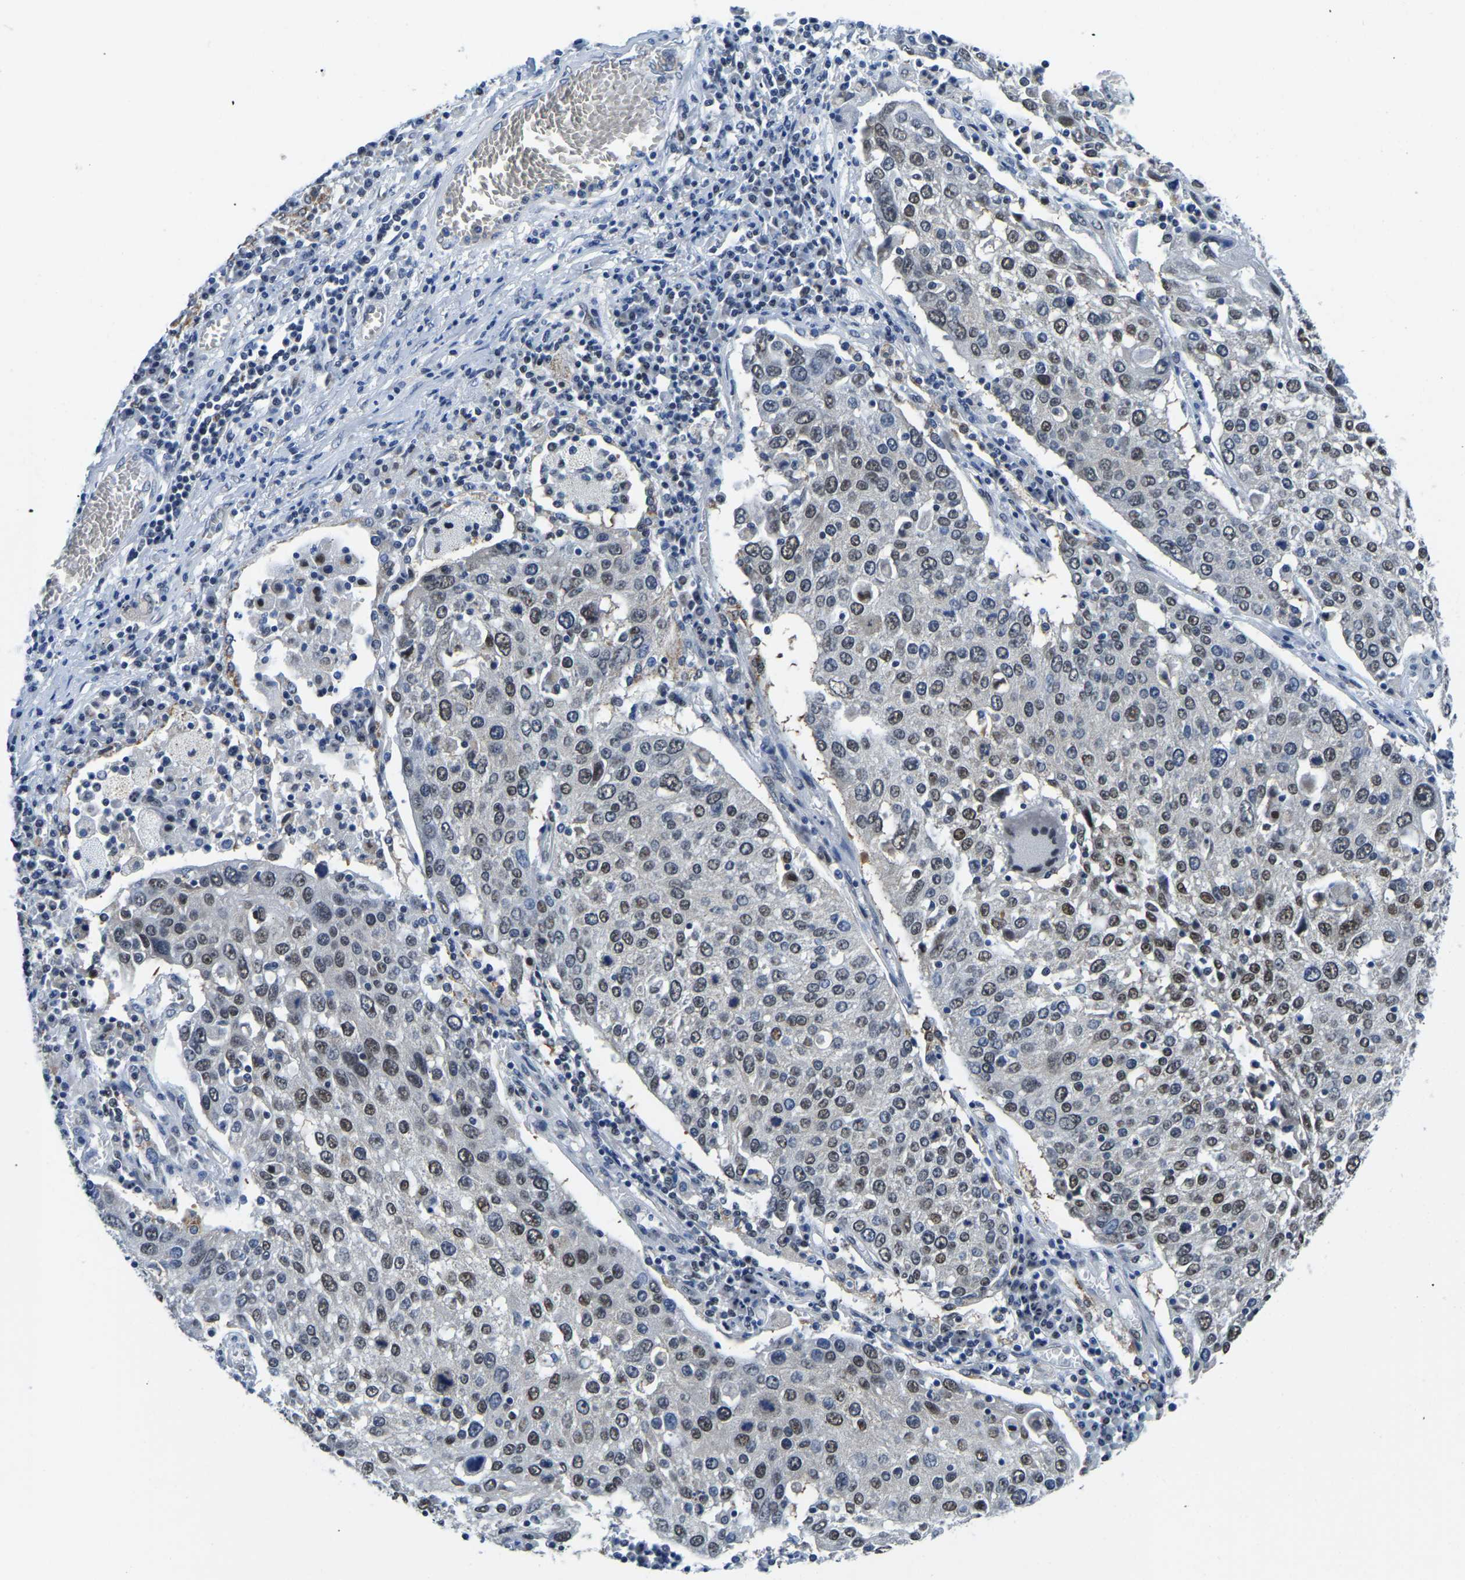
{"staining": {"intensity": "moderate", "quantity": ">75%", "location": "nuclear"}, "tissue": "lung cancer", "cell_type": "Tumor cells", "image_type": "cancer", "snomed": [{"axis": "morphology", "description": "Squamous cell carcinoma, NOS"}, {"axis": "topography", "description": "Lung"}], "caption": "Lung squamous cell carcinoma stained with a brown dye demonstrates moderate nuclear positive positivity in approximately >75% of tumor cells.", "gene": "BNIP3L", "patient": {"sex": "male", "age": 65}}